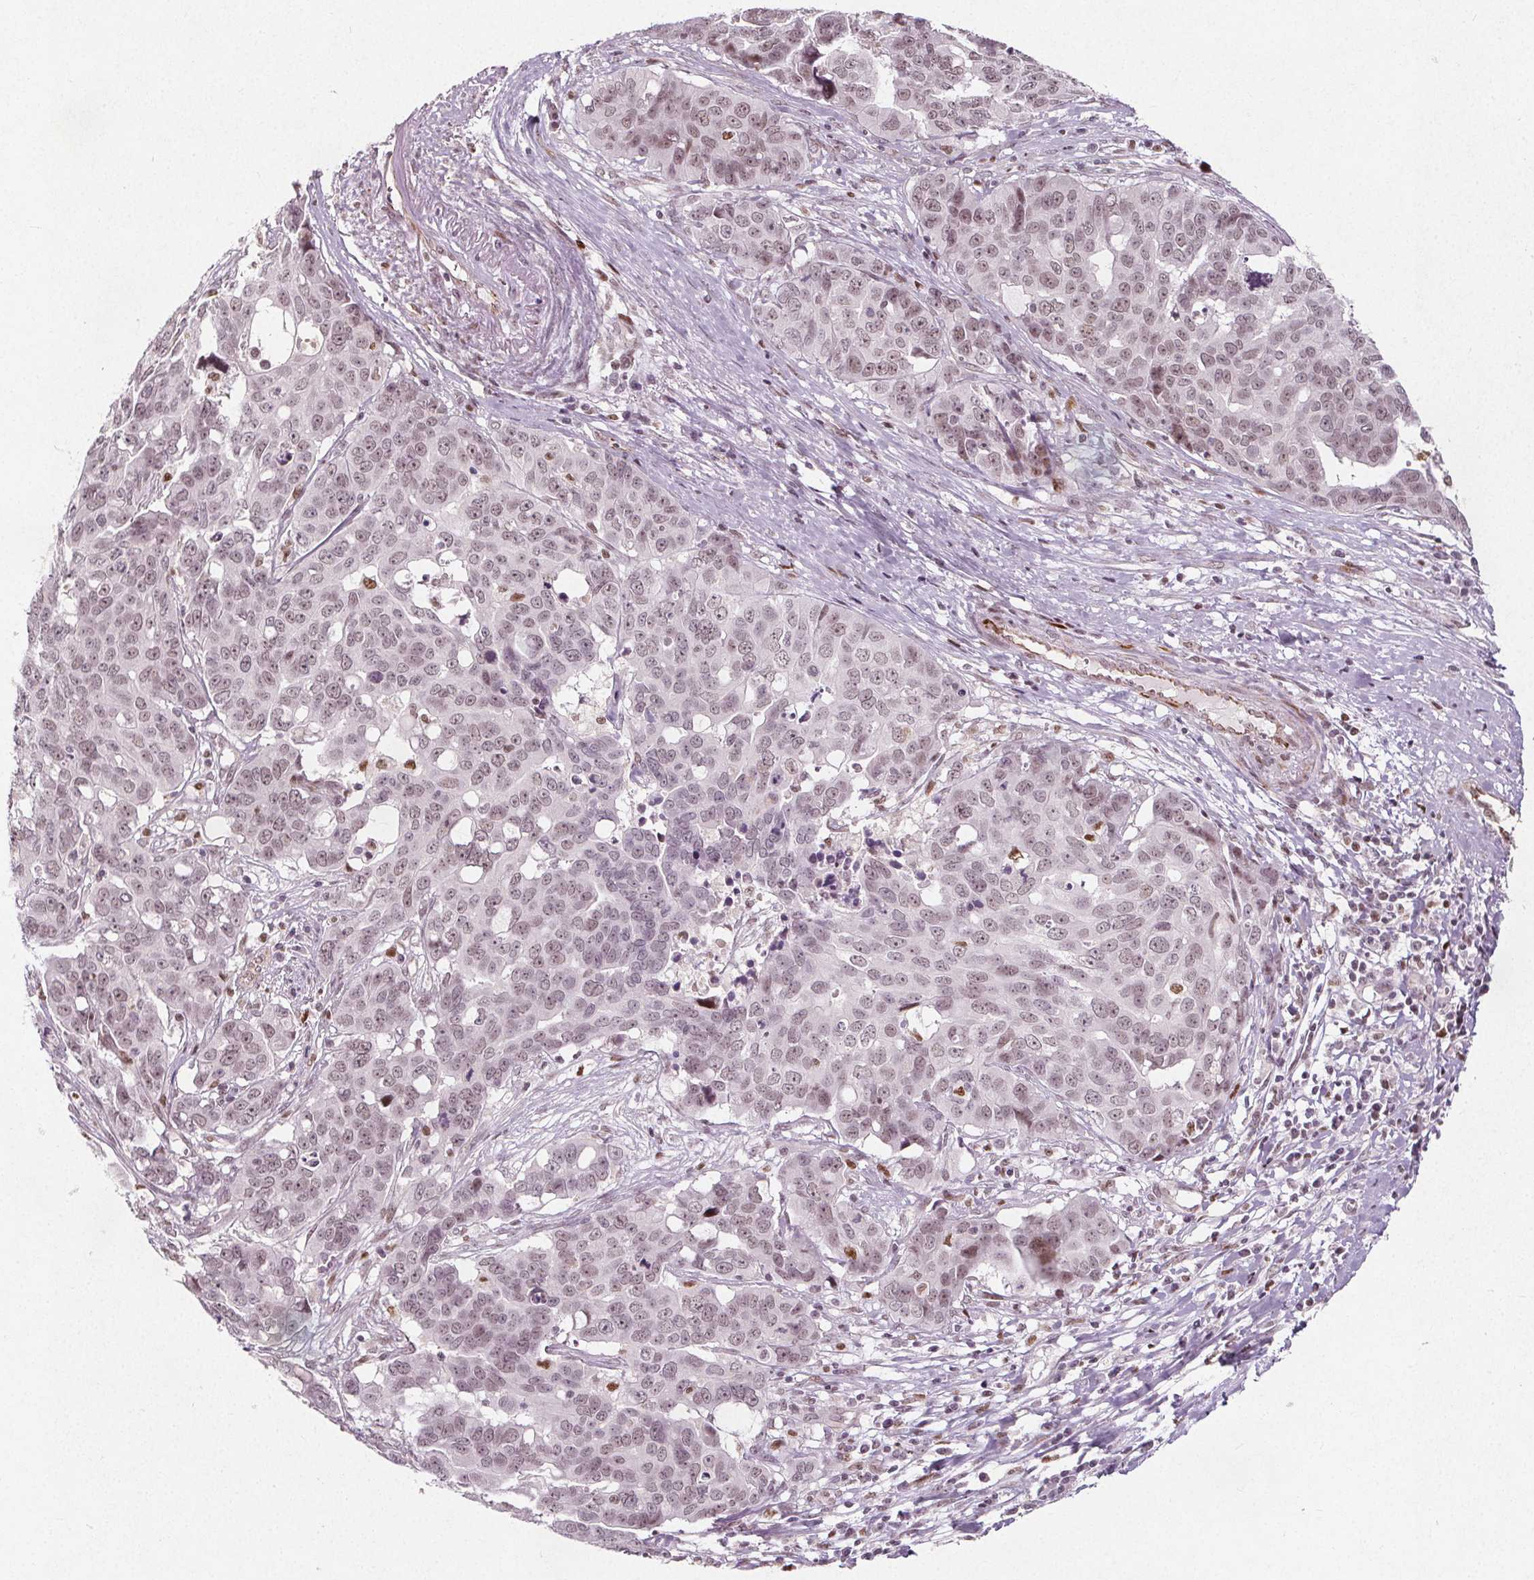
{"staining": {"intensity": "moderate", "quantity": ">75%", "location": "nuclear"}, "tissue": "ovarian cancer", "cell_type": "Tumor cells", "image_type": "cancer", "snomed": [{"axis": "morphology", "description": "Carcinoma, endometroid"}, {"axis": "topography", "description": "Ovary"}], "caption": "Immunohistochemistry of ovarian endometroid carcinoma displays medium levels of moderate nuclear positivity in about >75% of tumor cells.", "gene": "TAF6L", "patient": {"sex": "female", "age": 78}}